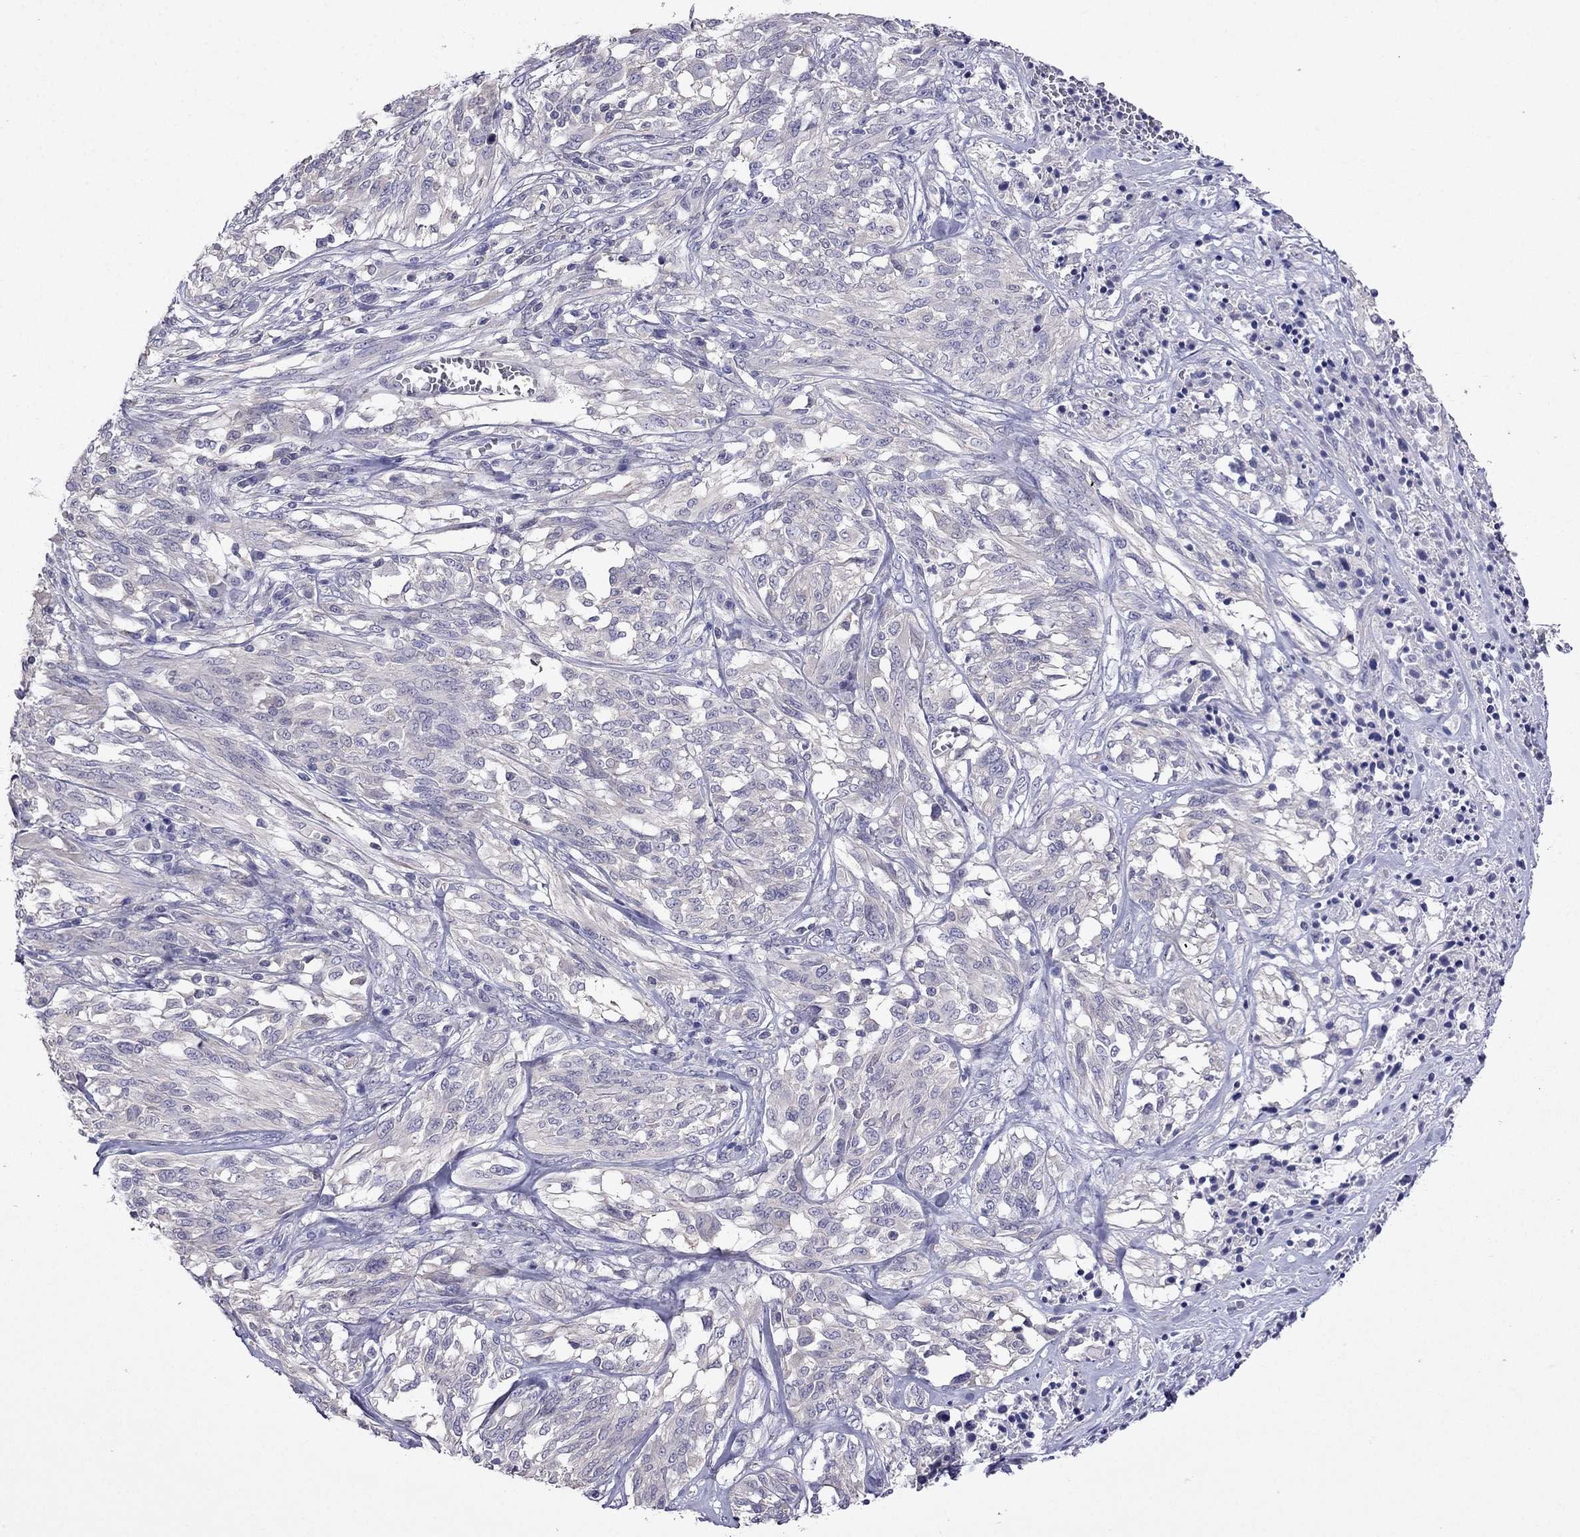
{"staining": {"intensity": "negative", "quantity": "none", "location": "none"}, "tissue": "melanoma", "cell_type": "Tumor cells", "image_type": "cancer", "snomed": [{"axis": "morphology", "description": "Malignant melanoma, NOS"}, {"axis": "topography", "description": "Skin"}], "caption": "IHC photomicrograph of melanoma stained for a protein (brown), which displays no positivity in tumor cells.", "gene": "SCNN1D", "patient": {"sex": "female", "age": 91}}